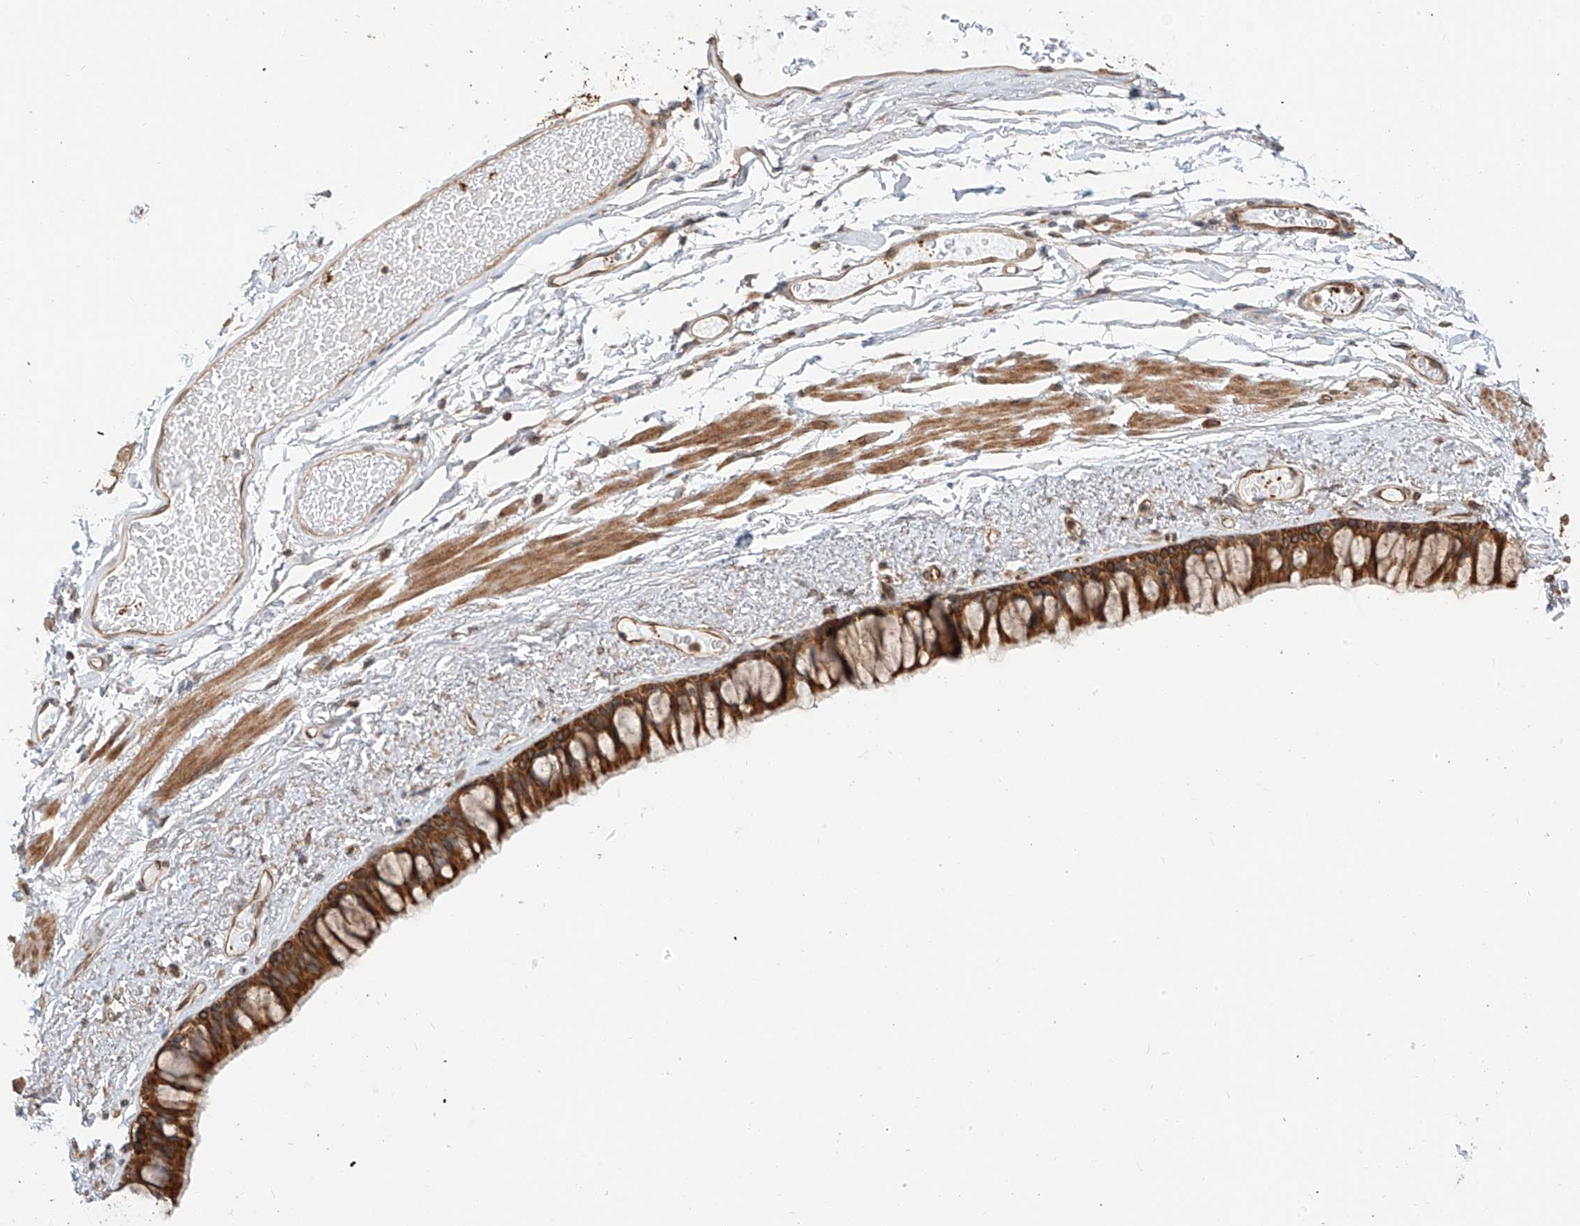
{"staining": {"intensity": "strong", "quantity": ">75%", "location": "cytoplasmic/membranous"}, "tissue": "bronchus", "cell_type": "Respiratory epithelial cells", "image_type": "normal", "snomed": [{"axis": "morphology", "description": "Normal tissue, NOS"}, {"axis": "topography", "description": "Cartilage tissue"}, {"axis": "topography", "description": "Bronchus"}], "caption": "Unremarkable bronchus was stained to show a protein in brown. There is high levels of strong cytoplasmic/membranous staining in about >75% of respiratory epithelial cells. (Stains: DAB in brown, nuclei in blue, Microscopy: brightfield microscopy at high magnification).", "gene": "CEP162", "patient": {"sex": "female", "age": 73}}